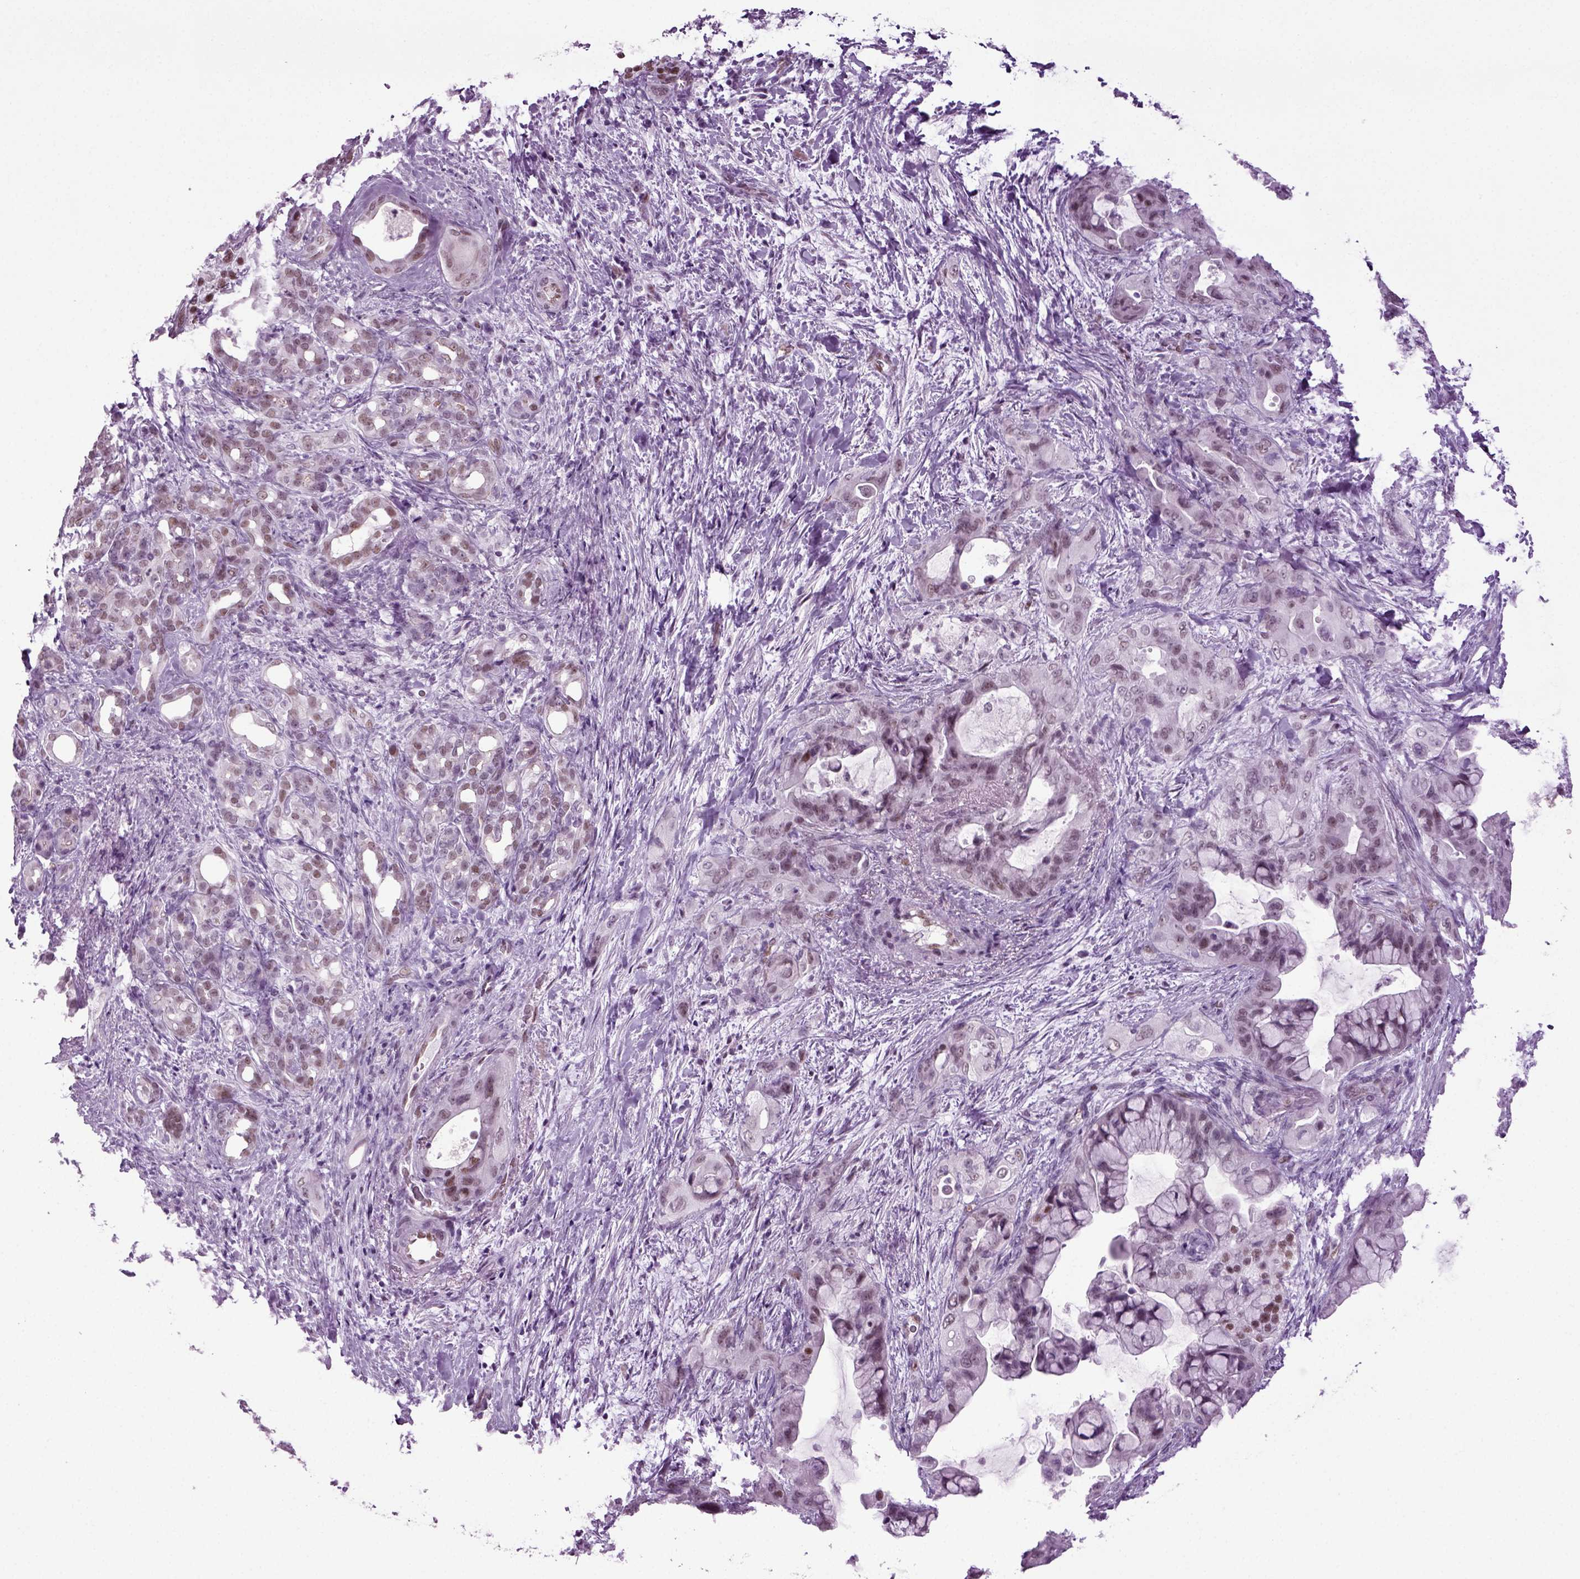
{"staining": {"intensity": "strong", "quantity": "<25%", "location": "nuclear"}, "tissue": "pancreatic cancer", "cell_type": "Tumor cells", "image_type": "cancer", "snomed": [{"axis": "morphology", "description": "Adenocarcinoma, NOS"}, {"axis": "topography", "description": "Pancreas"}], "caption": "Adenocarcinoma (pancreatic) stained with a protein marker shows strong staining in tumor cells.", "gene": "RFX3", "patient": {"sex": "male", "age": 71}}